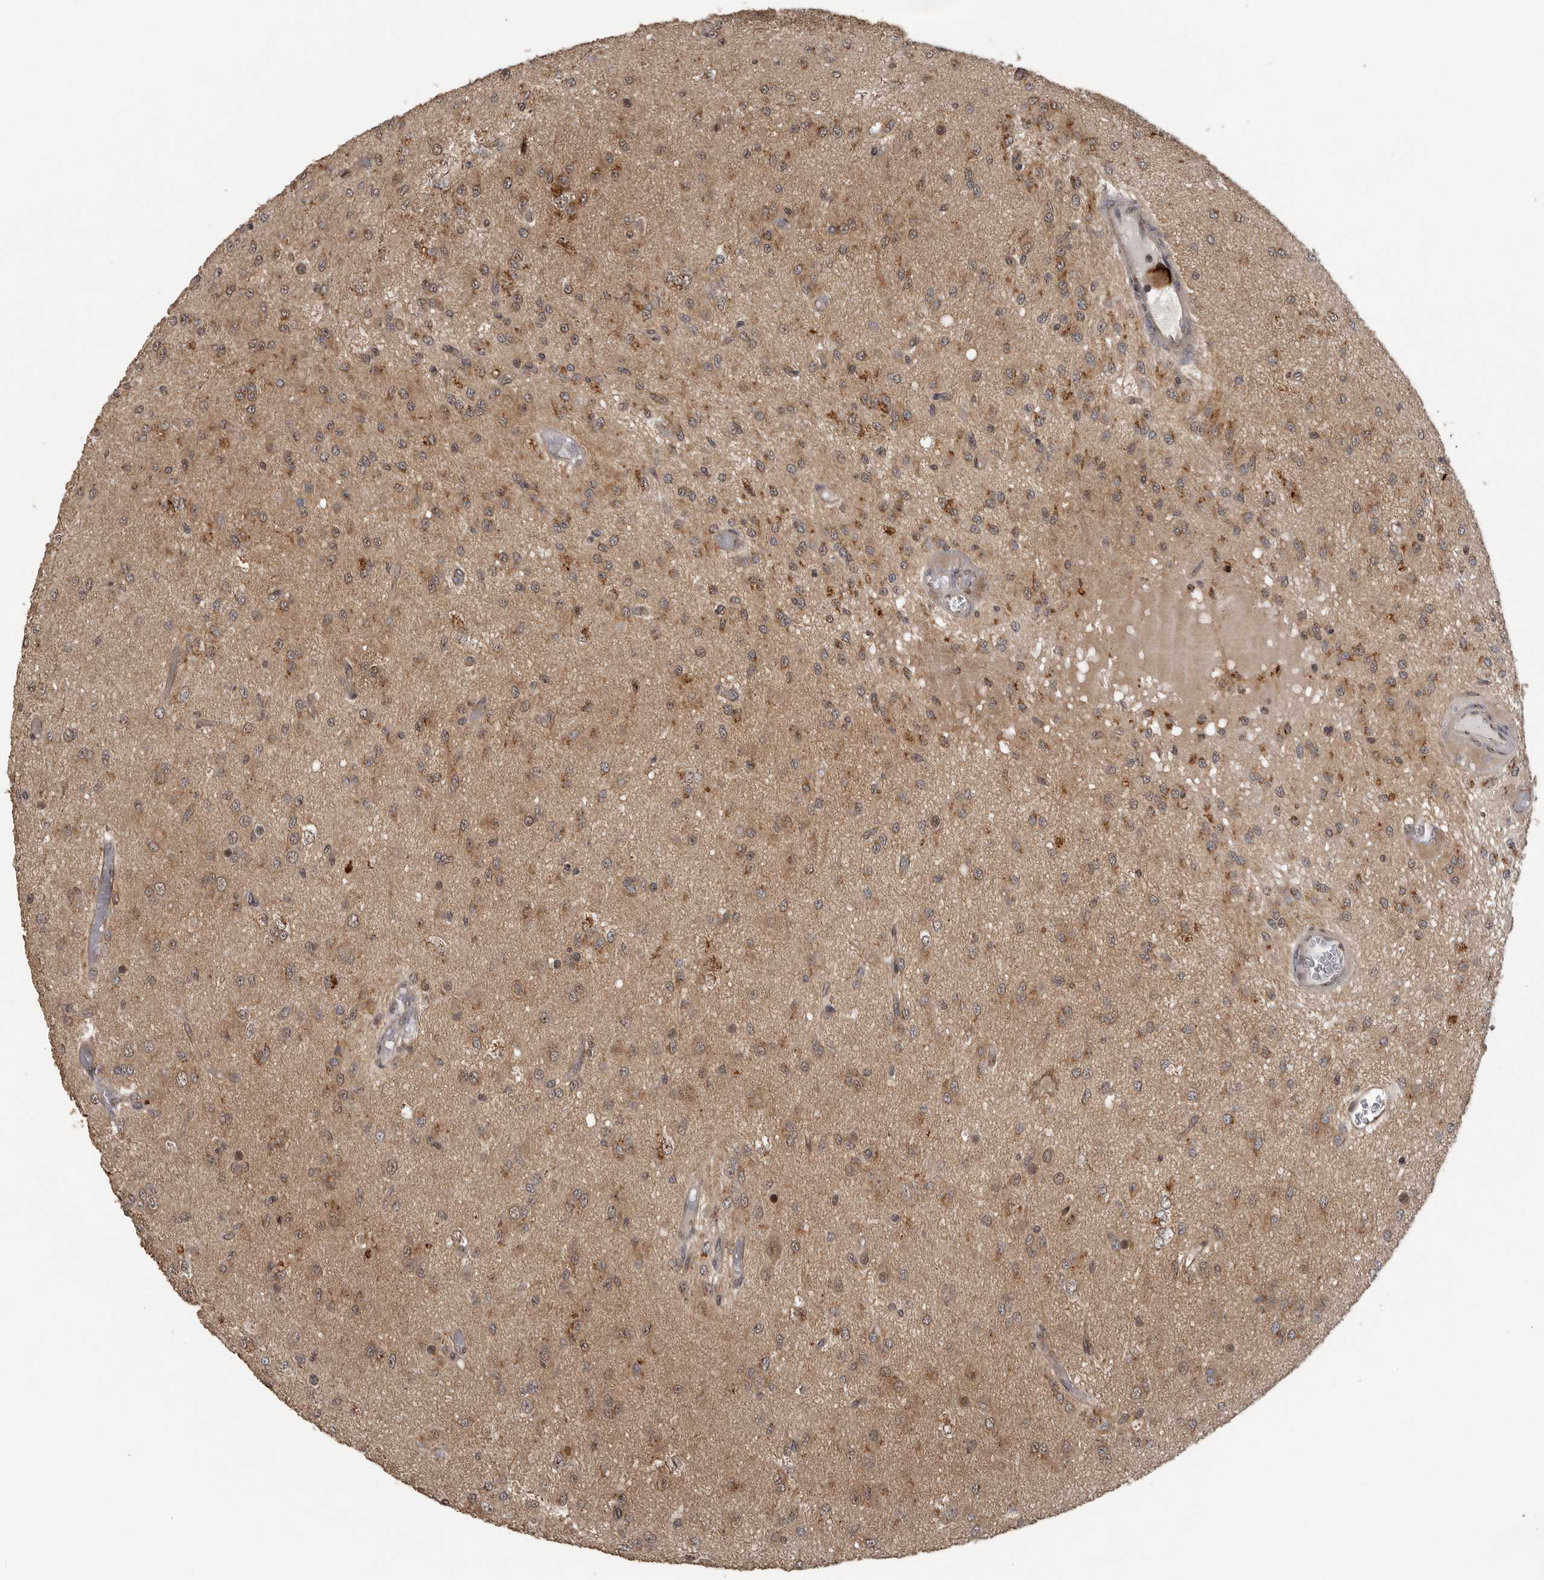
{"staining": {"intensity": "moderate", "quantity": "25%-75%", "location": "cytoplasmic/membranous"}, "tissue": "glioma", "cell_type": "Tumor cells", "image_type": "cancer", "snomed": [{"axis": "morphology", "description": "Glioma, malignant, High grade"}, {"axis": "topography", "description": "Brain"}], "caption": "There is medium levels of moderate cytoplasmic/membranous staining in tumor cells of malignant high-grade glioma, as demonstrated by immunohistochemical staining (brown color).", "gene": "CEP350", "patient": {"sex": "female", "age": 59}}